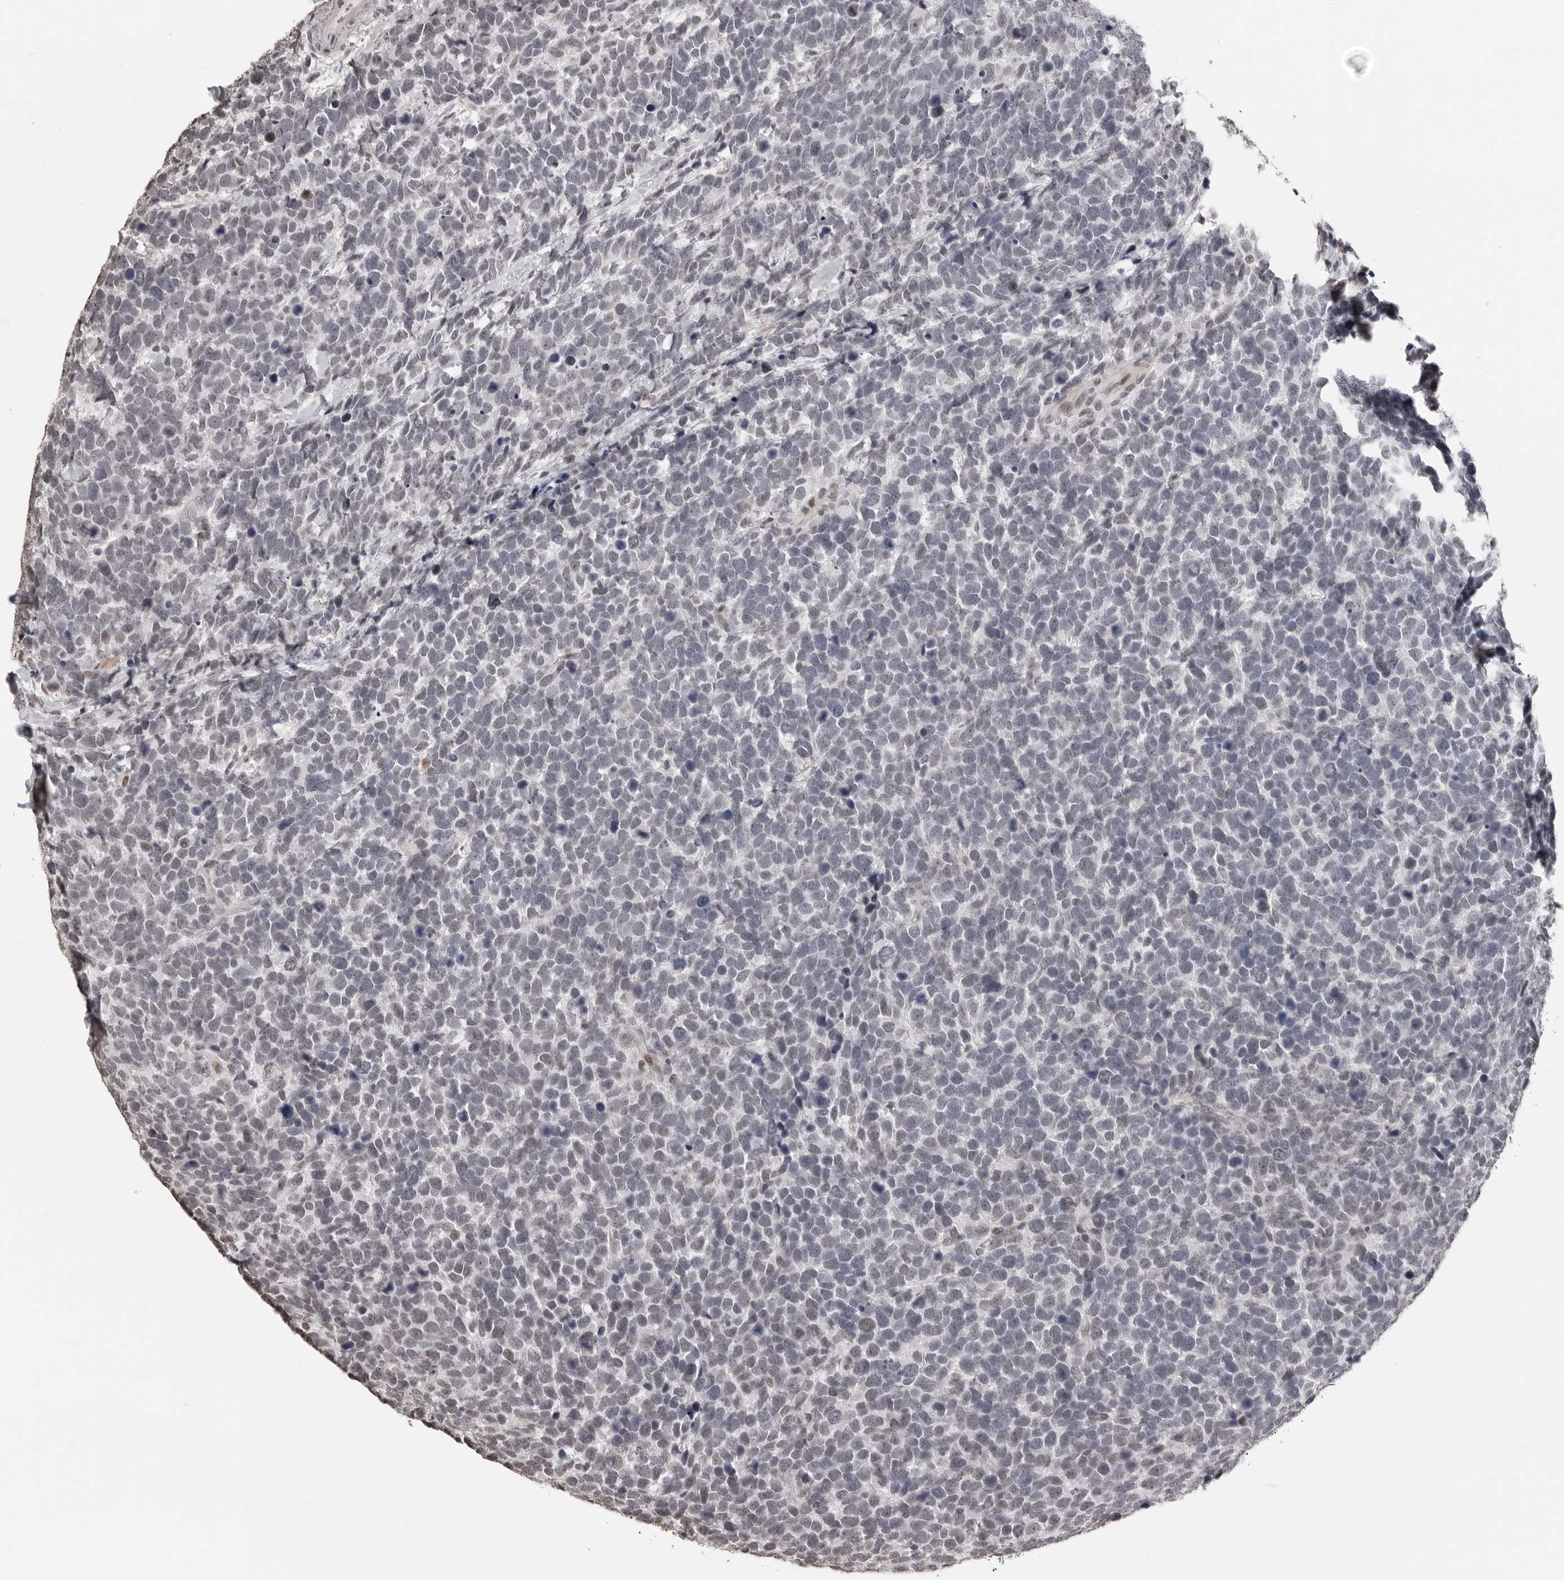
{"staining": {"intensity": "negative", "quantity": "none", "location": "none"}, "tissue": "urothelial cancer", "cell_type": "Tumor cells", "image_type": "cancer", "snomed": [{"axis": "morphology", "description": "Urothelial carcinoma, High grade"}, {"axis": "topography", "description": "Urinary bladder"}], "caption": "High magnification brightfield microscopy of urothelial cancer stained with DAB (brown) and counterstained with hematoxylin (blue): tumor cells show no significant positivity.", "gene": "ORC1", "patient": {"sex": "female", "age": 82}}